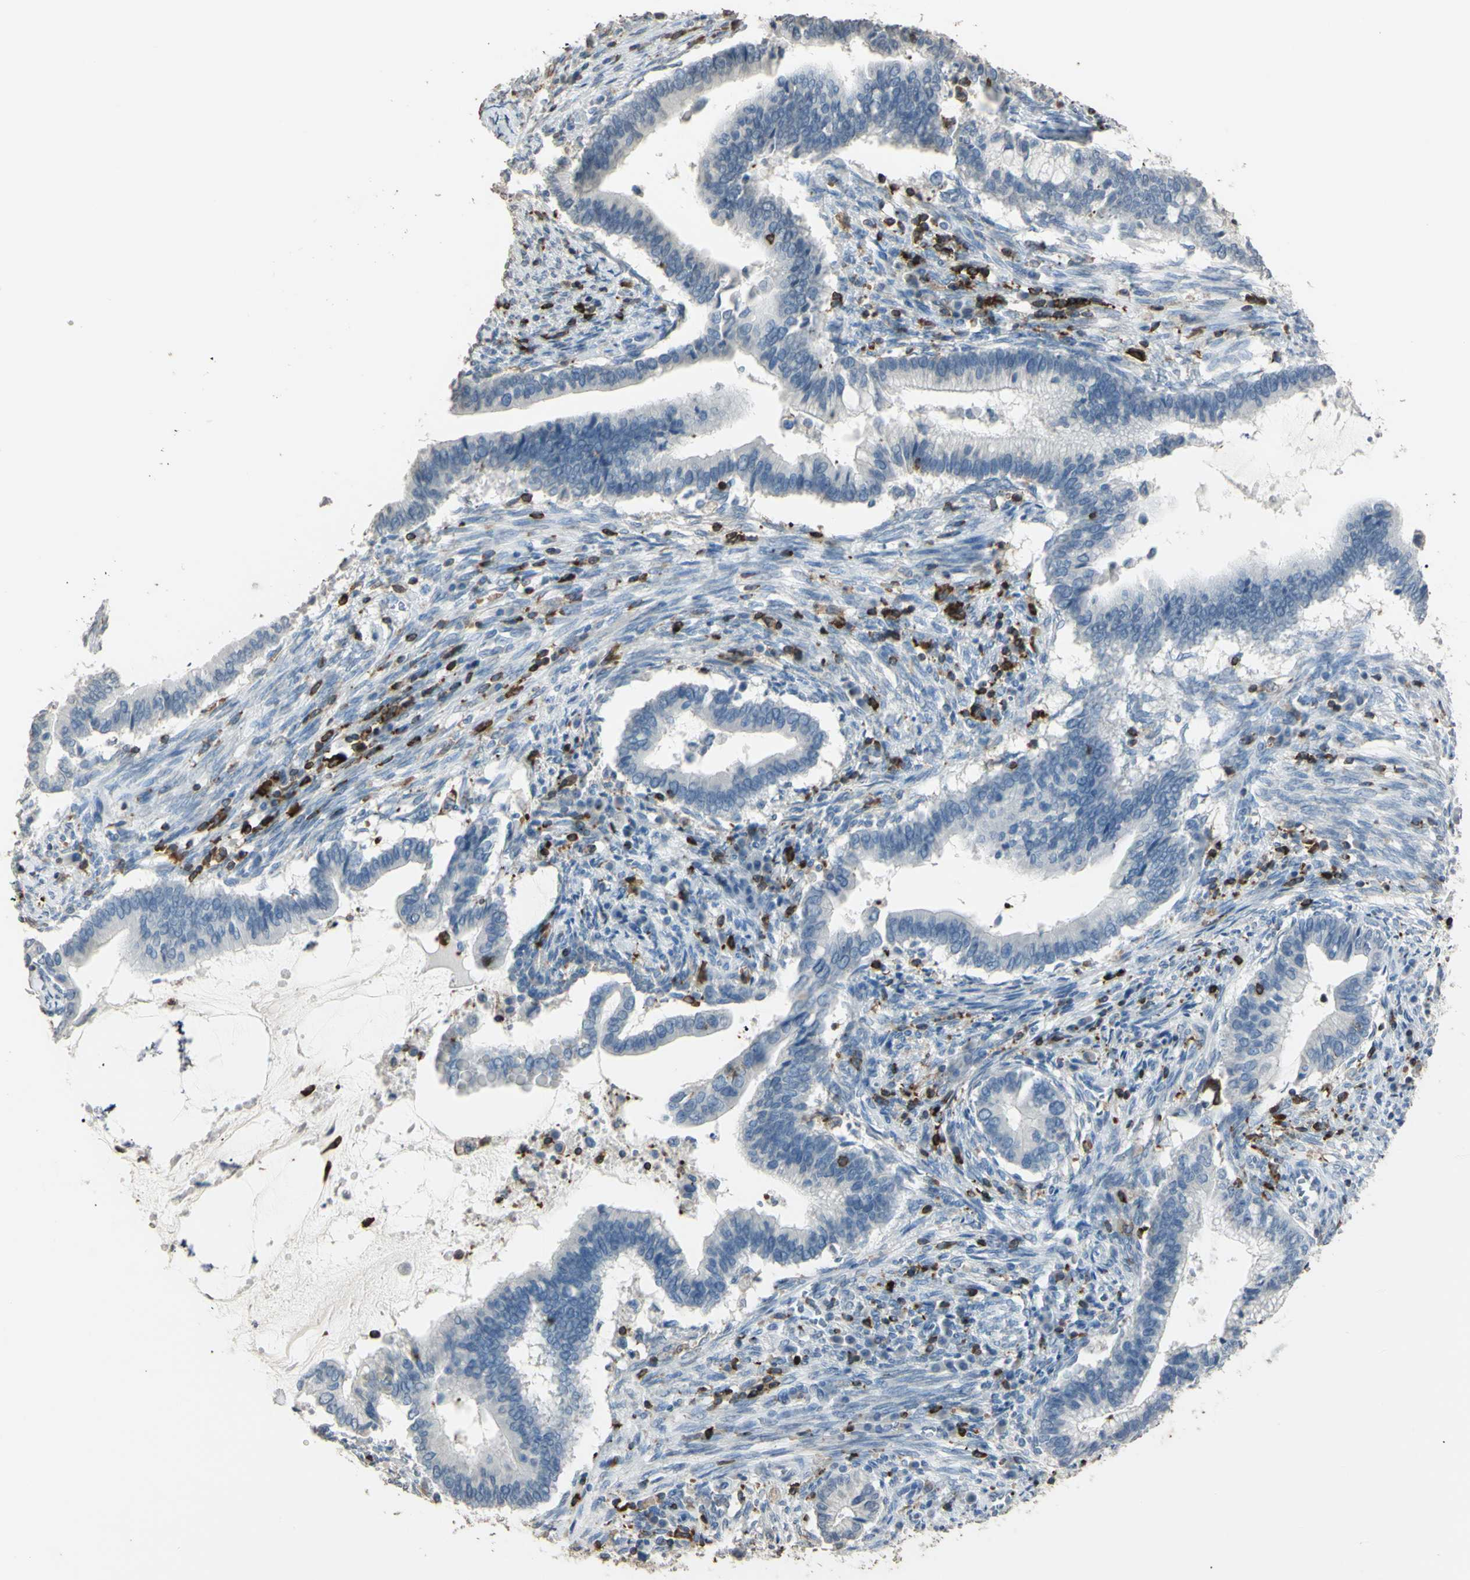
{"staining": {"intensity": "negative", "quantity": "none", "location": "none"}, "tissue": "cervical cancer", "cell_type": "Tumor cells", "image_type": "cancer", "snomed": [{"axis": "morphology", "description": "Adenocarcinoma, NOS"}, {"axis": "topography", "description": "Cervix"}], "caption": "This photomicrograph is of cervical cancer (adenocarcinoma) stained with immunohistochemistry to label a protein in brown with the nuclei are counter-stained blue. There is no positivity in tumor cells.", "gene": "PSTPIP1", "patient": {"sex": "female", "age": 44}}